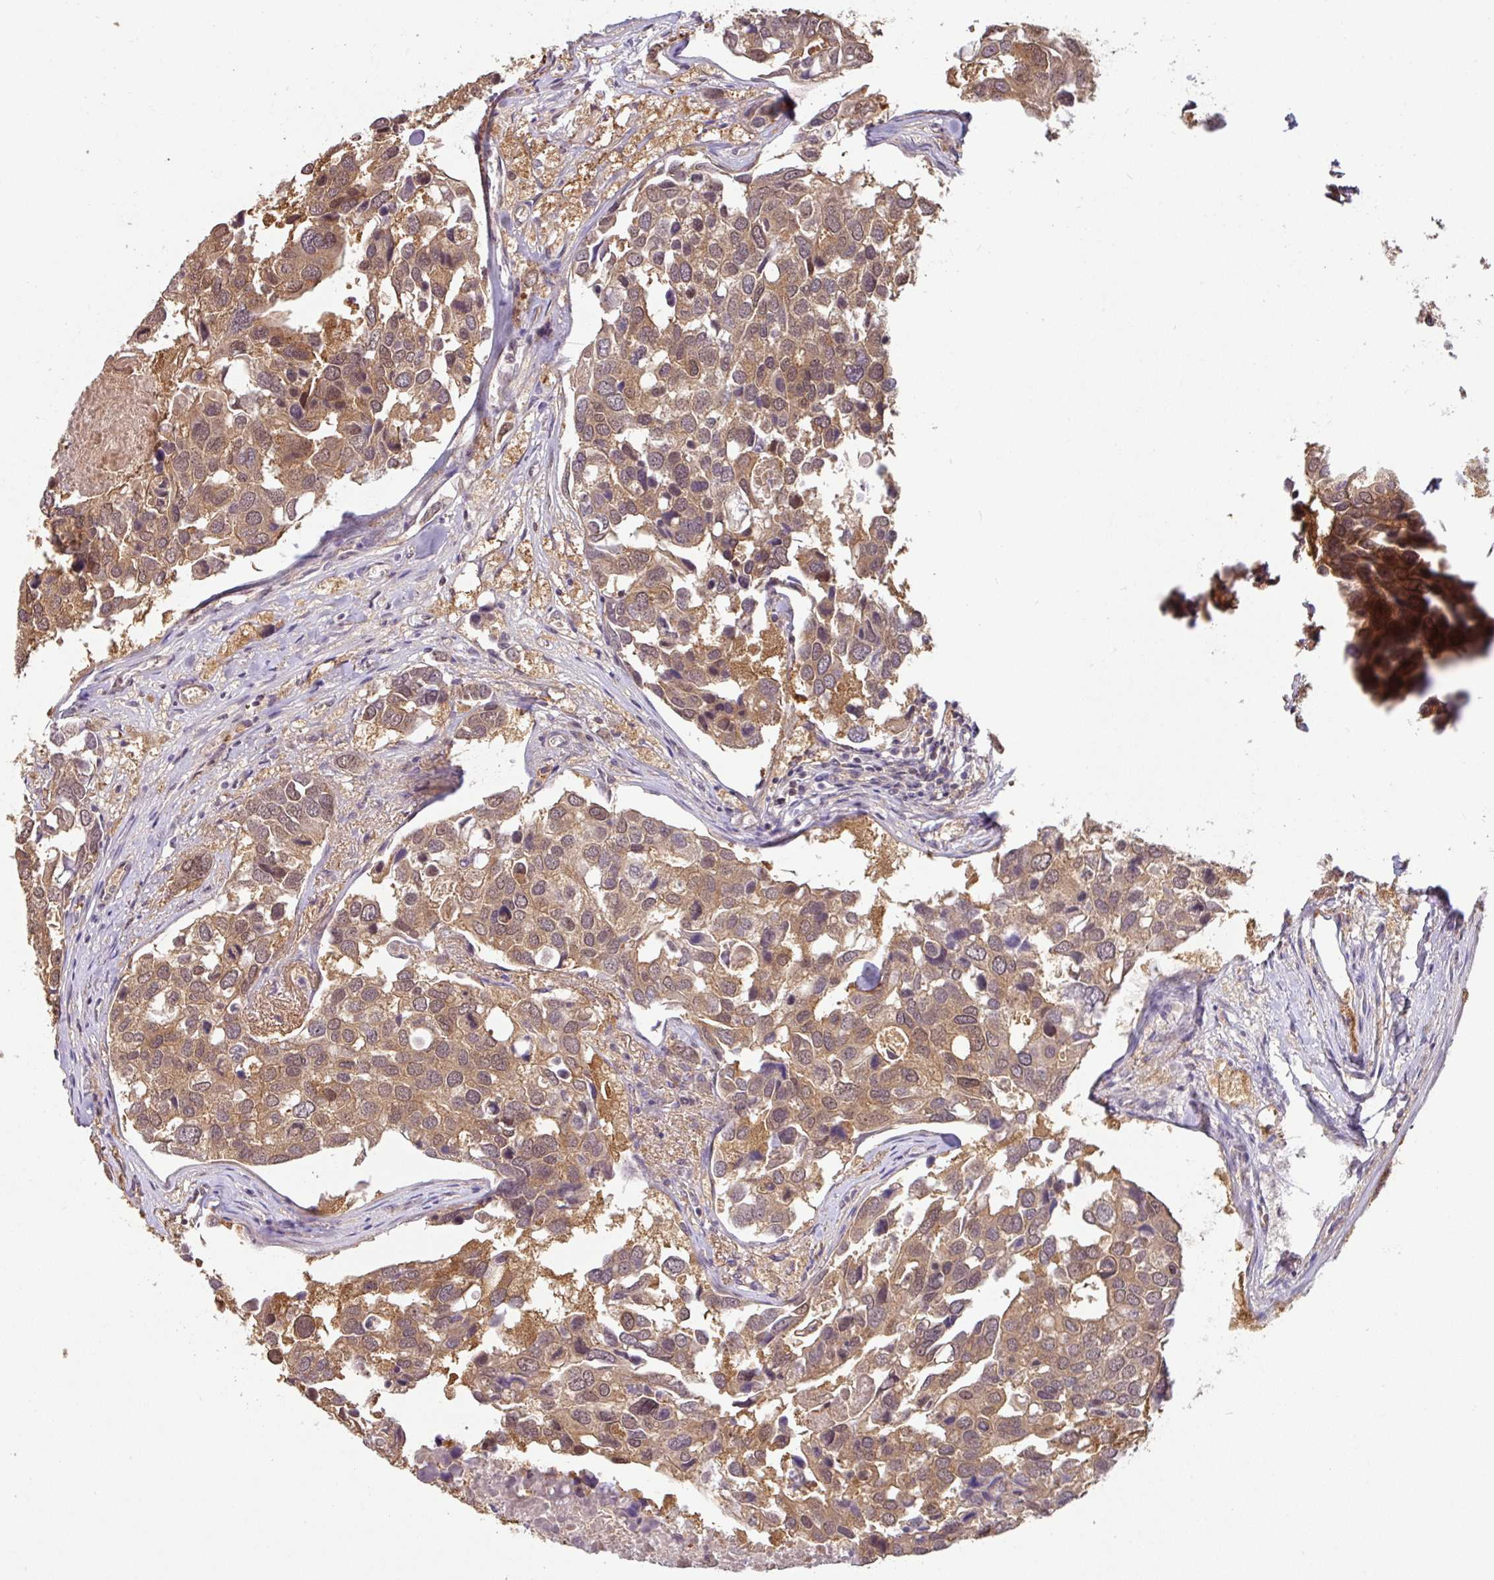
{"staining": {"intensity": "moderate", "quantity": ">75%", "location": "cytoplasmic/membranous"}, "tissue": "breast cancer", "cell_type": "Tumor cells", "image_type": "cancer", "snomed": [{"axis": "morphology", "description": "Duct carcinoma"}, {"axis": "topography", "description": "Breast"}], "caption": "The histopathology image displays immunohistochemical staining of breast cancer (invasive ductal carcinoma). There is moderate cytoplasmic/membranous staining is seen in approximately >75% of tumor cells.", "gene": "SHB", "patient": {"sex": "female", "age": 83}}